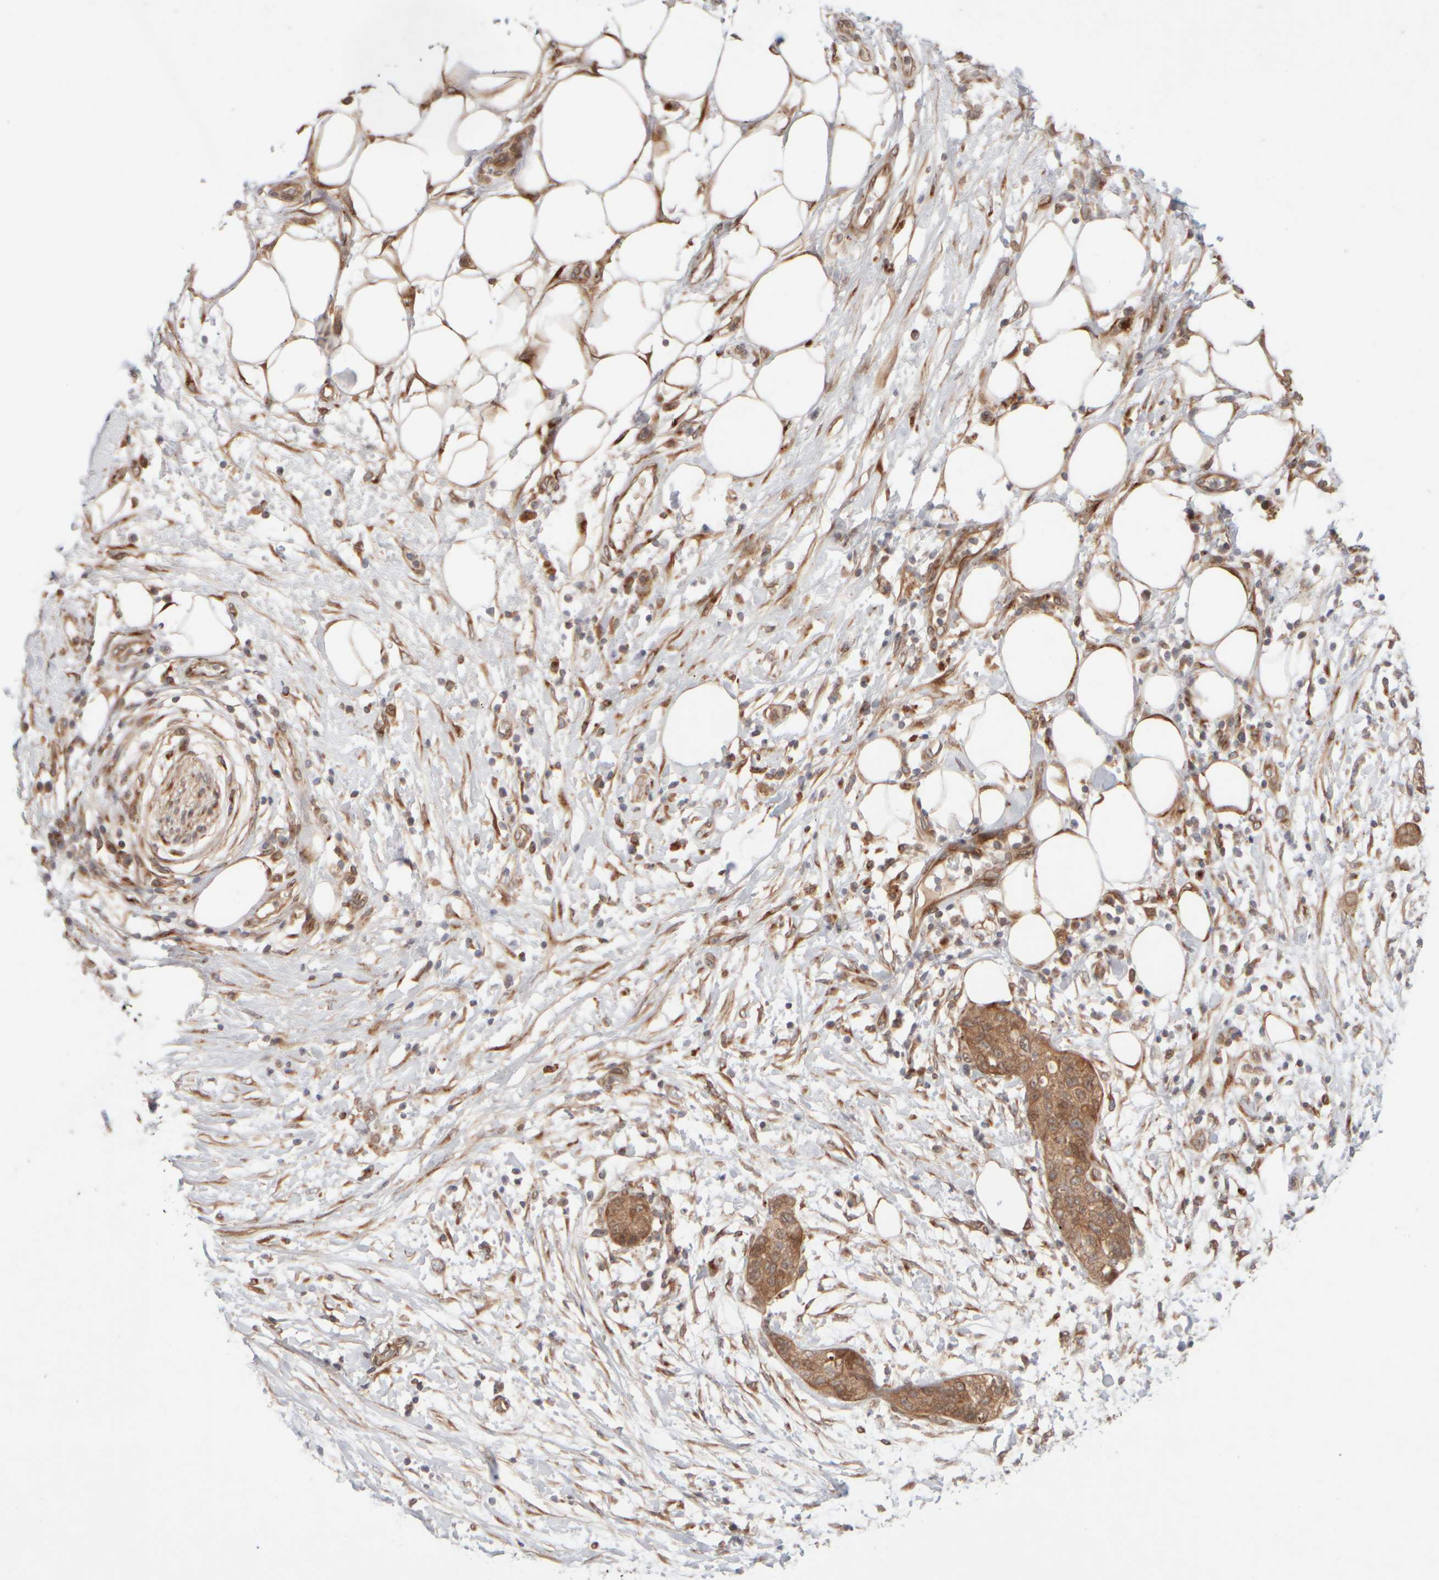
{"staining": {"intensity": "moderate", "quantity": ">75%", "location": "cytoplasmic/membranous"}, "tissue": "pancreatic cancer", "cell_type": "Tumor cells", "image_type": "cancer", "snomed": [{"axis": "morphology", "description": "Adenocarcinoma, NOS"}, {"axis": "topography", "description": "Pancreas"}], "caption": "Immunohistochemical staining of human pancreatic cancer (adenocarcinoma) reveals medium levels of moderate cytoplasmic/membranous expression in approximately >75% of tumor cells.", "gene": "GCN1", "patient": {"sex": "female", "age": 78}}